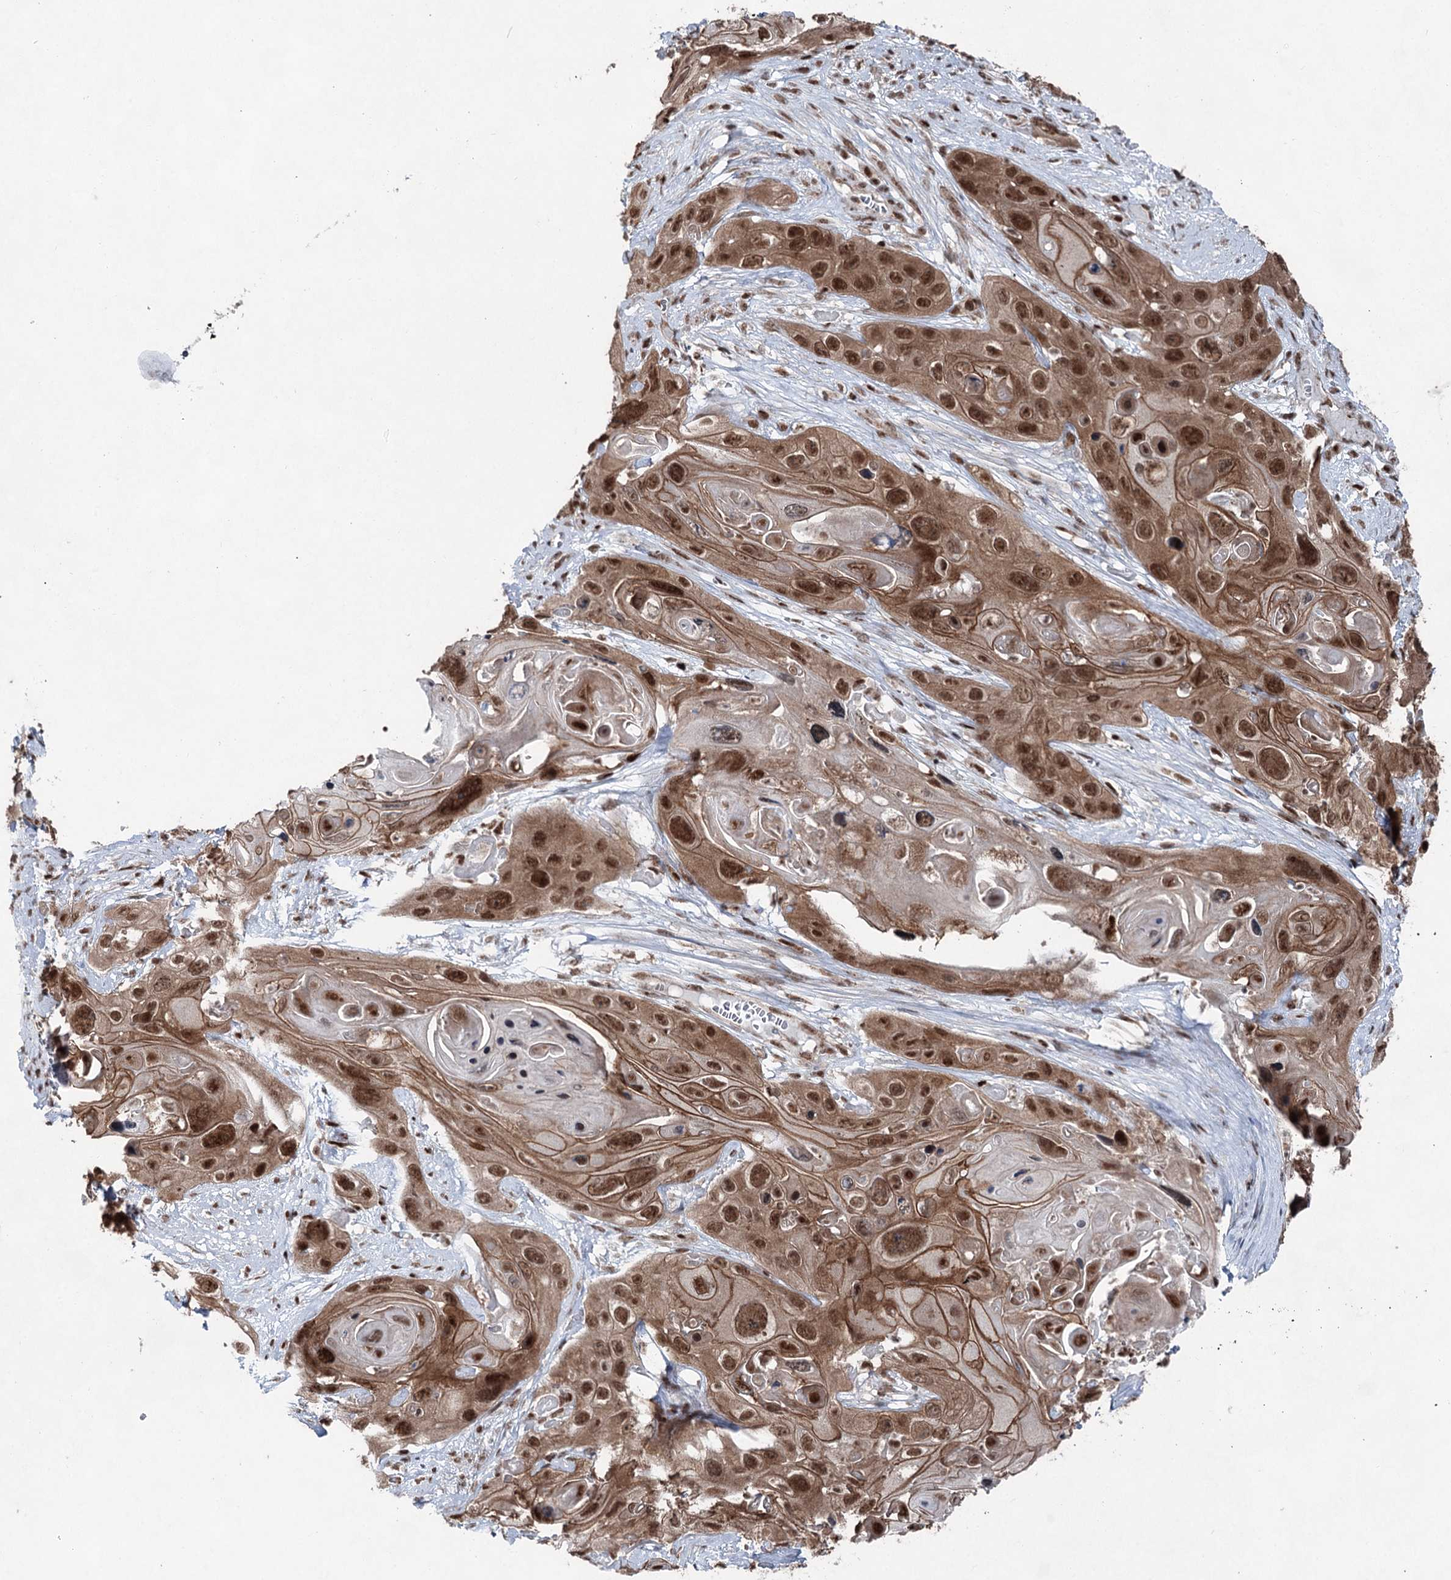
{"staining": {"intensity": "moderate", "quantity": ">75%", "location": "cytoplasmic/membranous,nuclear"}, "tissue": "skin cancer", "cell_type": "Tumor cells", "image_type": "cancer", "snomed": [{"axis": "morphology", "description": "Squamous cell carcinoma, NOS"}, {"axis": "topography", "description": "Skin"}], "caption": "Skin cancer (squamous cell carcinoma) stained with DAB (3,3'-diaminobenzidine) immunohistochemistry (IHC) demonstrates medium levels of moderate cytoplasmic/membranous and nuclear expression in about >75% of tumor cells.", "gene": "ZCCHC8", "patient": {"sex": "male", "age": 55}}